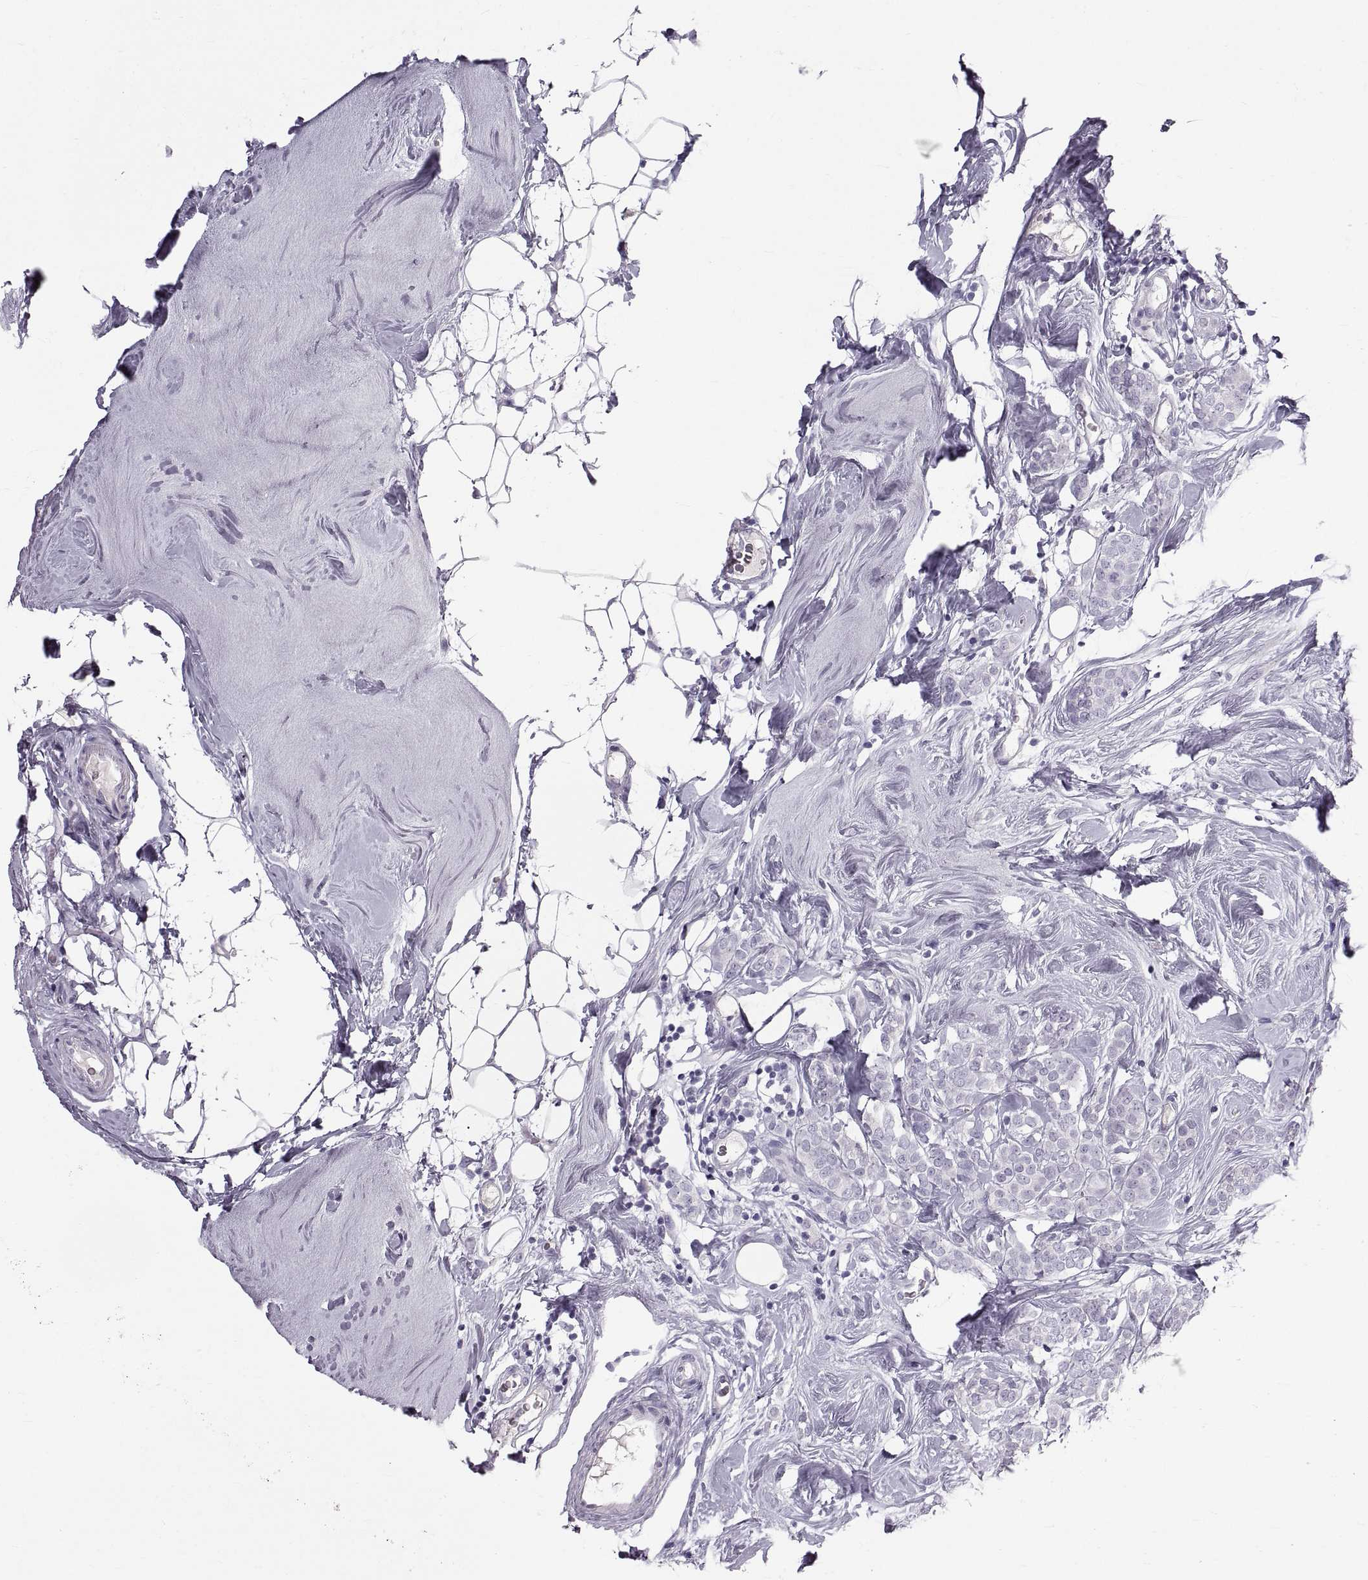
{"staining": {"intensity": "negative", "quantity": "none", "location": "none"}, "tissue": "breast cancer", "cell_type": "Tumor cells", "image_type": "cancer", "snomed": [{"axis": "morphology", "description": "Lobular carcinoma"}, {"axis": "topography", "description": "Breast"}], "caption": "An immunohistochemistry (IHC) histopathology image of breast cancer is shown. There is no staining in tumor cells of breast cancer.", "gene": "WFDC8", "patient": {"sex": "female", "age": 49}}